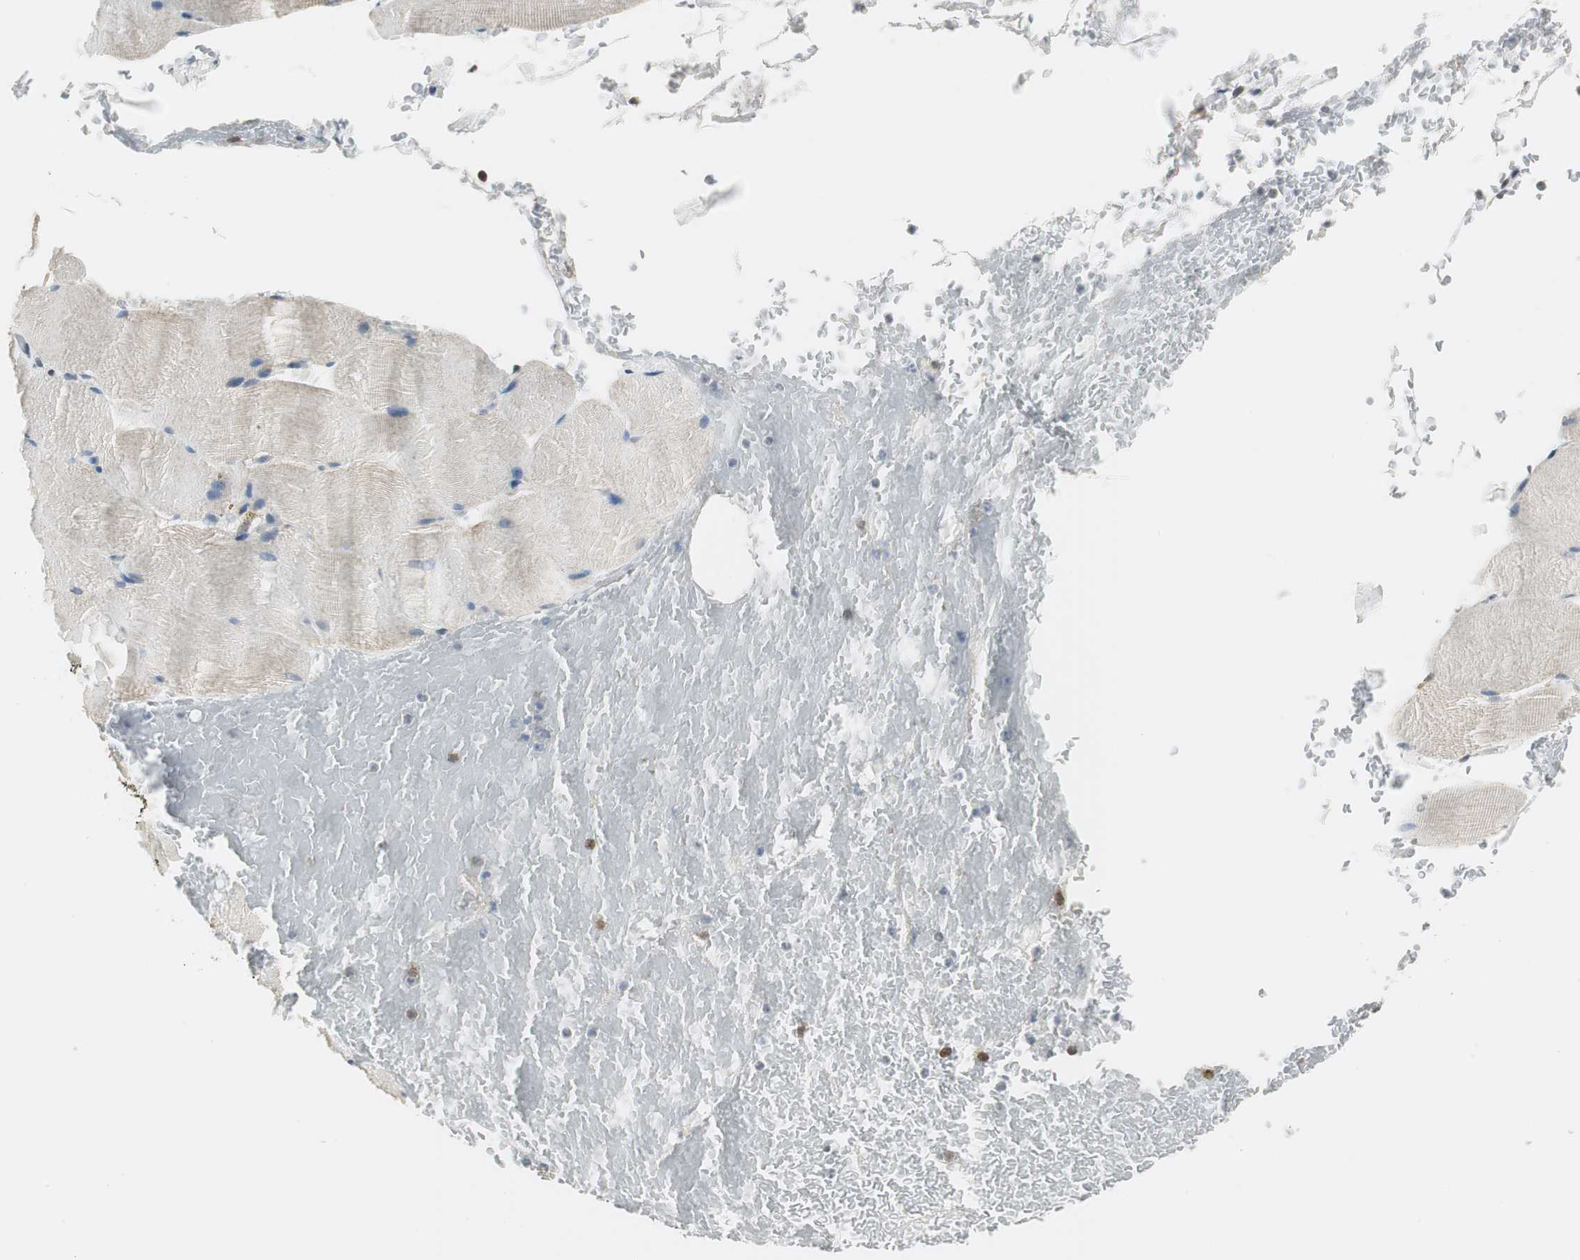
{"staining": {"intensity": "weak", "quantity": "25%-75%", "location": "cytoplasmic/membranous"}, "tissue": "skeletal muscle", "cell_type": "Myocytes", "image_type": "normal", "snomed": [{"axis": "morphology", "description": "Normal tissue, NOS"}, {"axis": "topography", "description": "Skeletal muscle"}, {"axis": "topography", "description": "Parathyroid gland"}], "caption": "This photomicrograph shows immunohistochemistry staining of benign human skeletal muscle, with low weak cytoplasmic/membranous staining in approximately 25%-75% of myocytes.", "gene": "CCT5", "patient": {"sex": "female", "age": 37}}